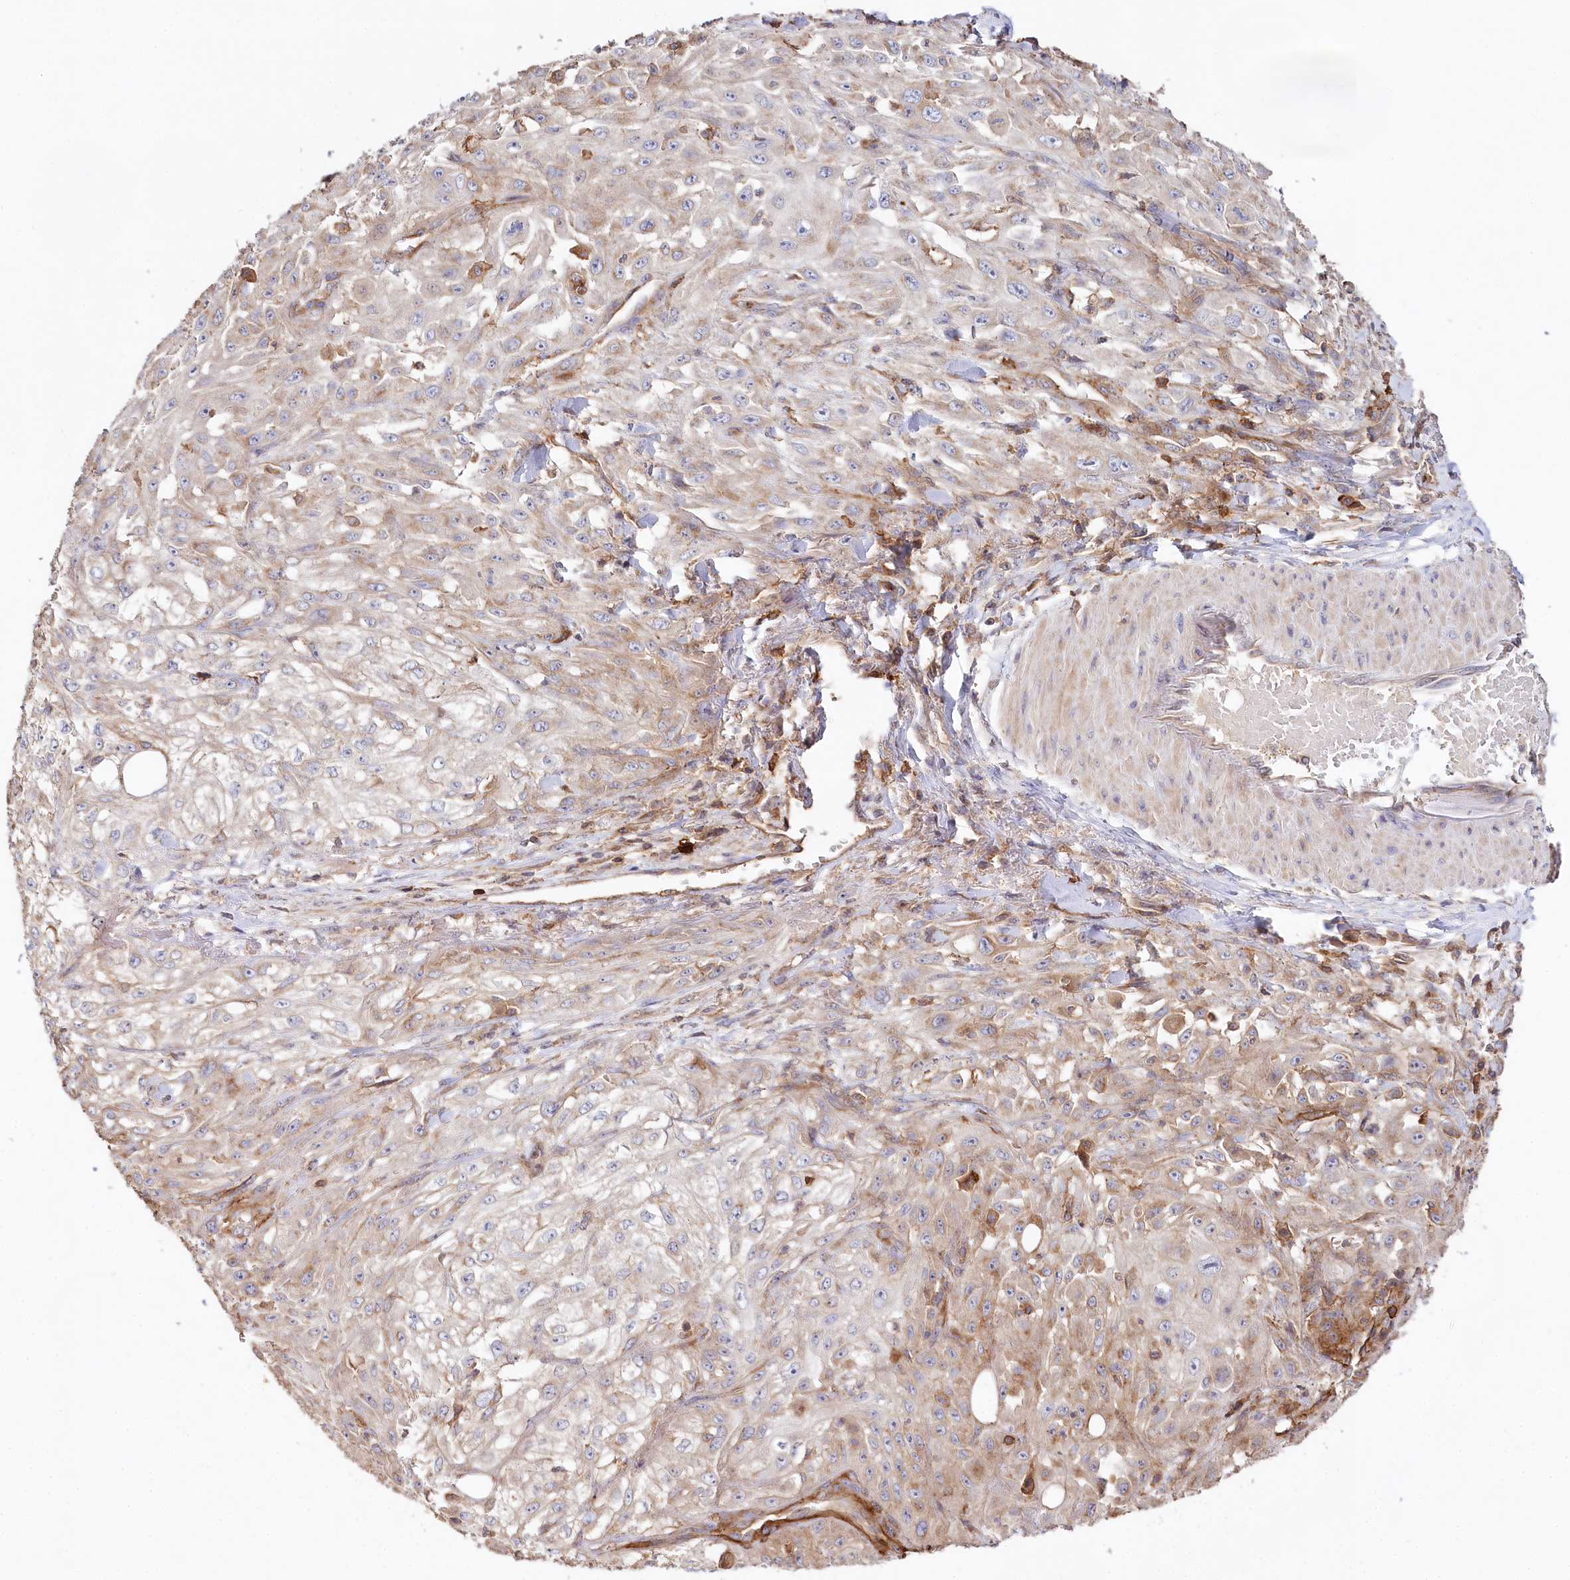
{"staining": {"intensity": "weak", "quantity": "<25%", "location": "cytoplasmic/membranous"}, "tissue": "skin cancer", "cell_type": "Tumor cells", "image_type": "cancer", "snomed": [{"axis": "morphology", "description": "Squamous cell carcinoma, NOS"}, {"axis": "morphology", "description": "Squamous cell carcinoma, metastatic, NOS"}, {"axis": "topography", "description": "Skin"}, {"axis": "topography", "description": "Lymph node"}], "caption": "The immunohistochemistry (IHC) micrograph has no significant staining in tumor cells of metastatic squamous cell carcinoma (skin) tissue.", "gene": "RBP5", "patient": {"sex": "male", "age": 75}}